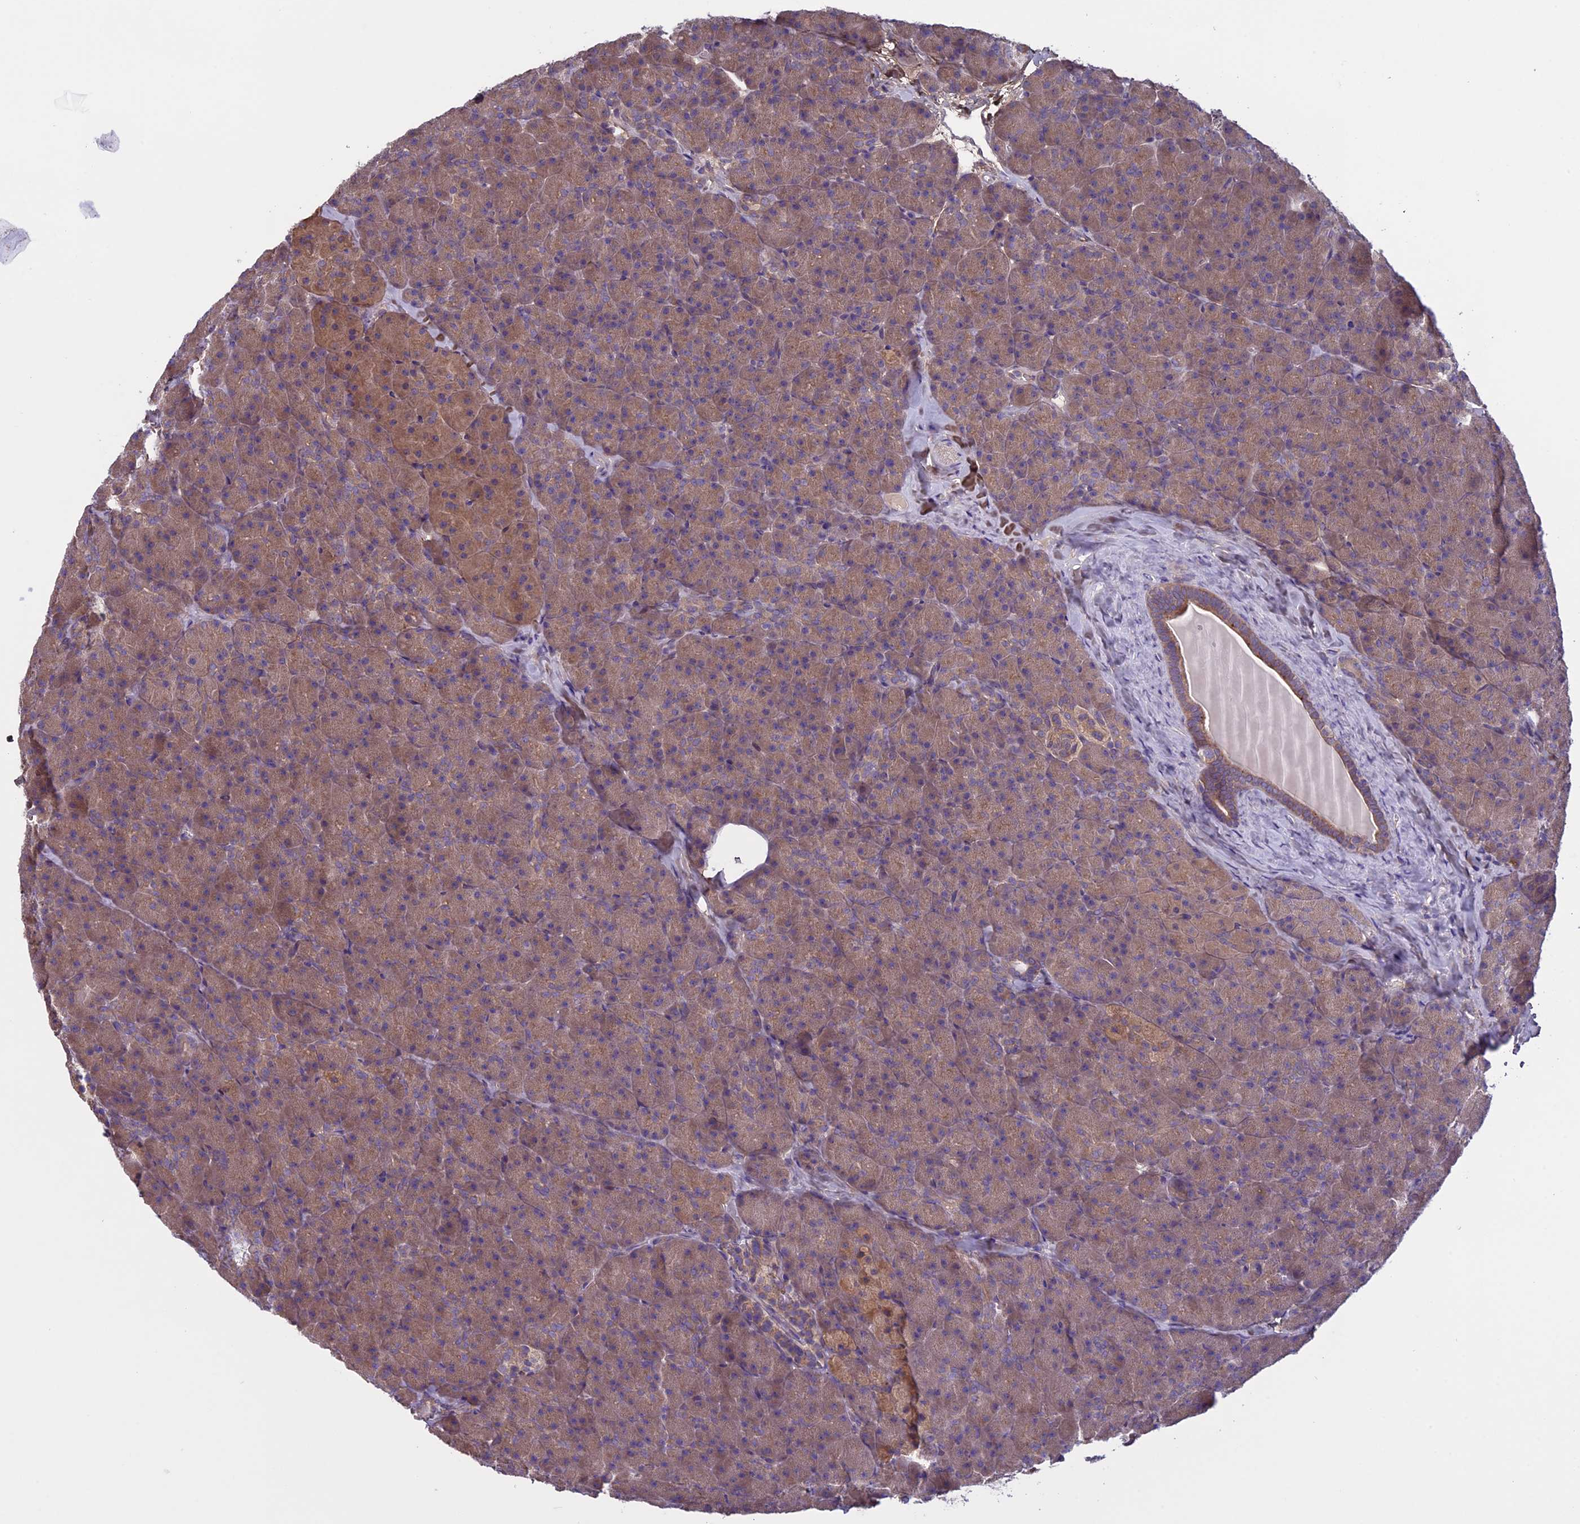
{"staining": {"intensity": "moderate", "quantity": ">75%", "location": "cytoplasmic/membranous"}, "tissue": "pancreas", "cell_type": "Exocrine glandular cells", "image_type": "normal", "snomed": [{"axis": "morphology", "description": "Normal tissue, NOS"}, {"axis": "topography", "description": "Pancreas"}], "caption": "Pancreas stained with DAB IHC displays medium levels of moderate cytoplasmic/membranous expression in approximately >75% of exocrine glandular cells.", "gene": "DCTN5", "patient": {"sex": "male", "age": 36}}